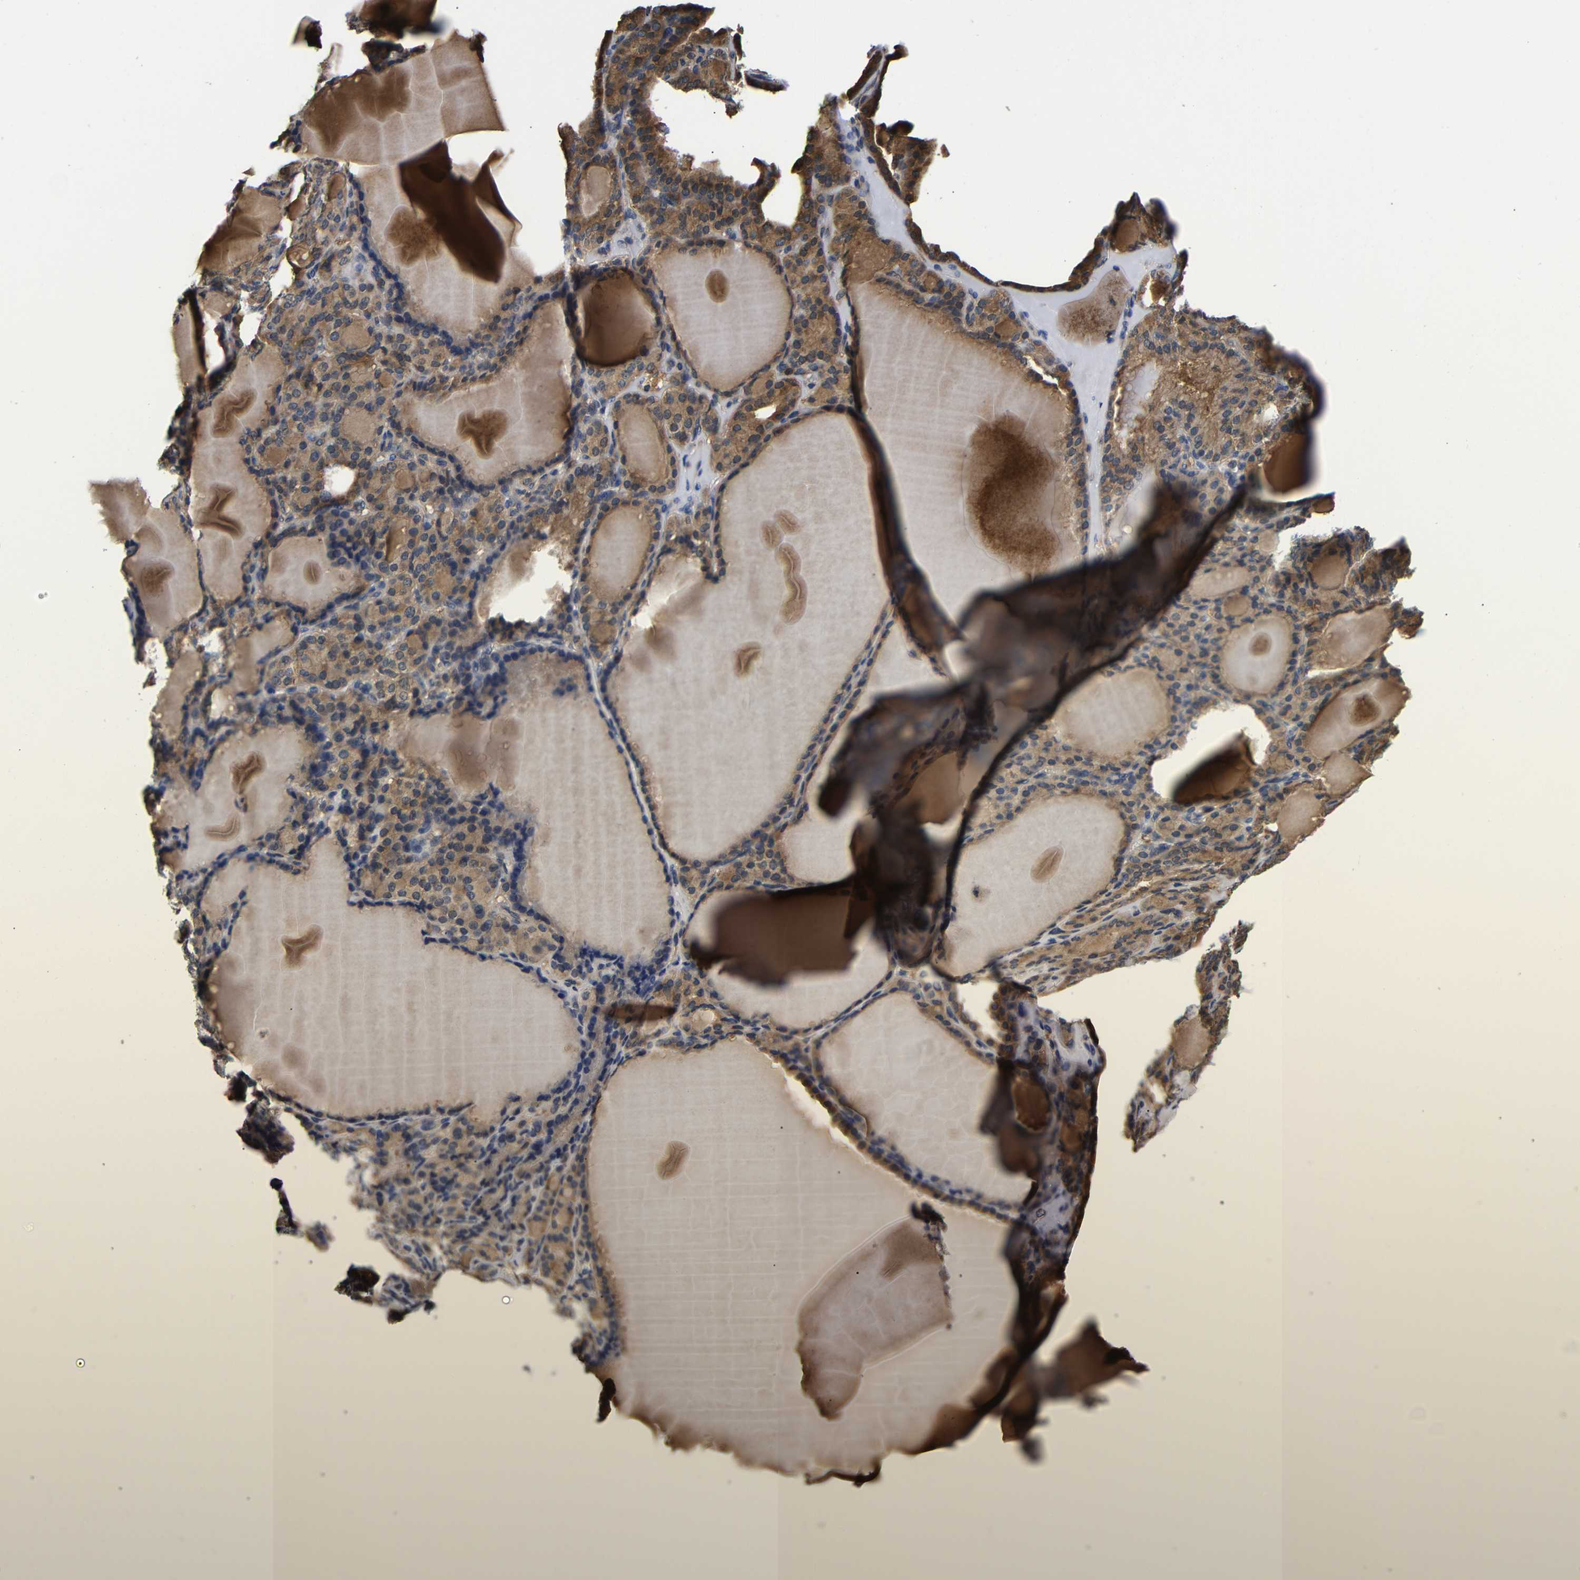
{"staining": {"intensity": "moderate", "quantity": ">75%", "location": "cytoplasmic/membranous"}, "tissue": "thyroid gland", "cell_type": "Glandular cells", "image_type": "normal", "snomed": [{"axis": "morphology", "description": "Normal tissue, NOS"}, {"axis": "topography", "description": "Thyroid gland"}], "caption": "Brown immunohistochemical staining in benign thyroid gland demonstrates moderate cytoplasmic/membranous positivity in approximately >75% of glandular cells.", "gene": "LRRCC1", "patient": {"sex": "female", "age": 28}}